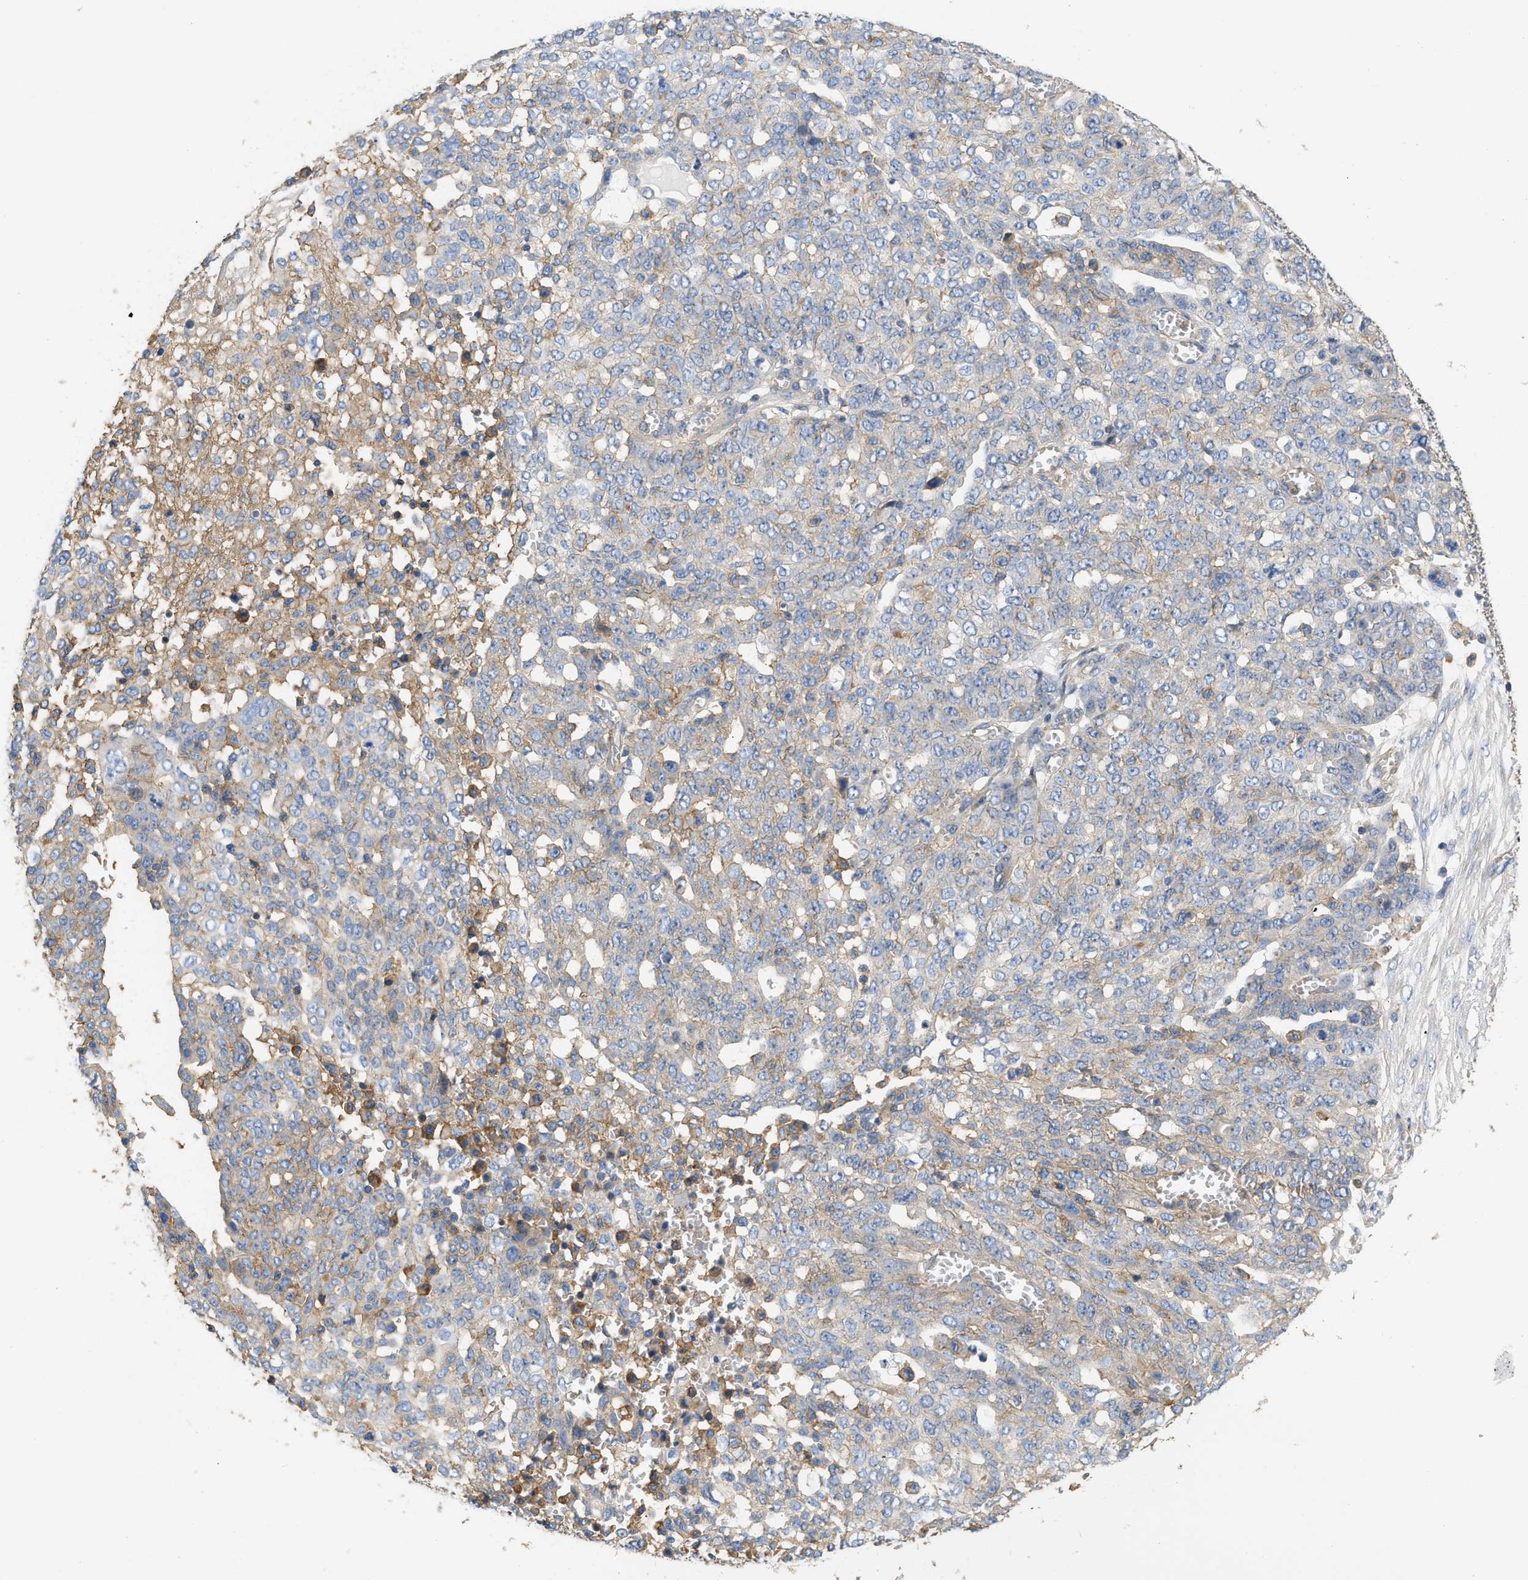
{"staining": {"intensity": "moderate", "quantity": "<25%", "location": "cytoplasmic/membranous"}, "tissue": "ovarian cancer", "cell_type": "Tumor cells", "image_type": "cancer", "snomed": [{"axis": "morphology", "description": "Cystadenocarcinoma, serous, NOS"}, {"axis": "topography", "description": "Soft tissue"}, {"axis": "topography", "description": "Ovary"}], "caption": "An IHC photomicrograph of tumor tissue is shown. Protein staining in brown labels moderate cytoplasmic/membranous positivity in serous cystadenocarcinoma (ovarian) within tumor cells.", "gene": "GNB4", "patient": {"sex": "female", "age": 57}}